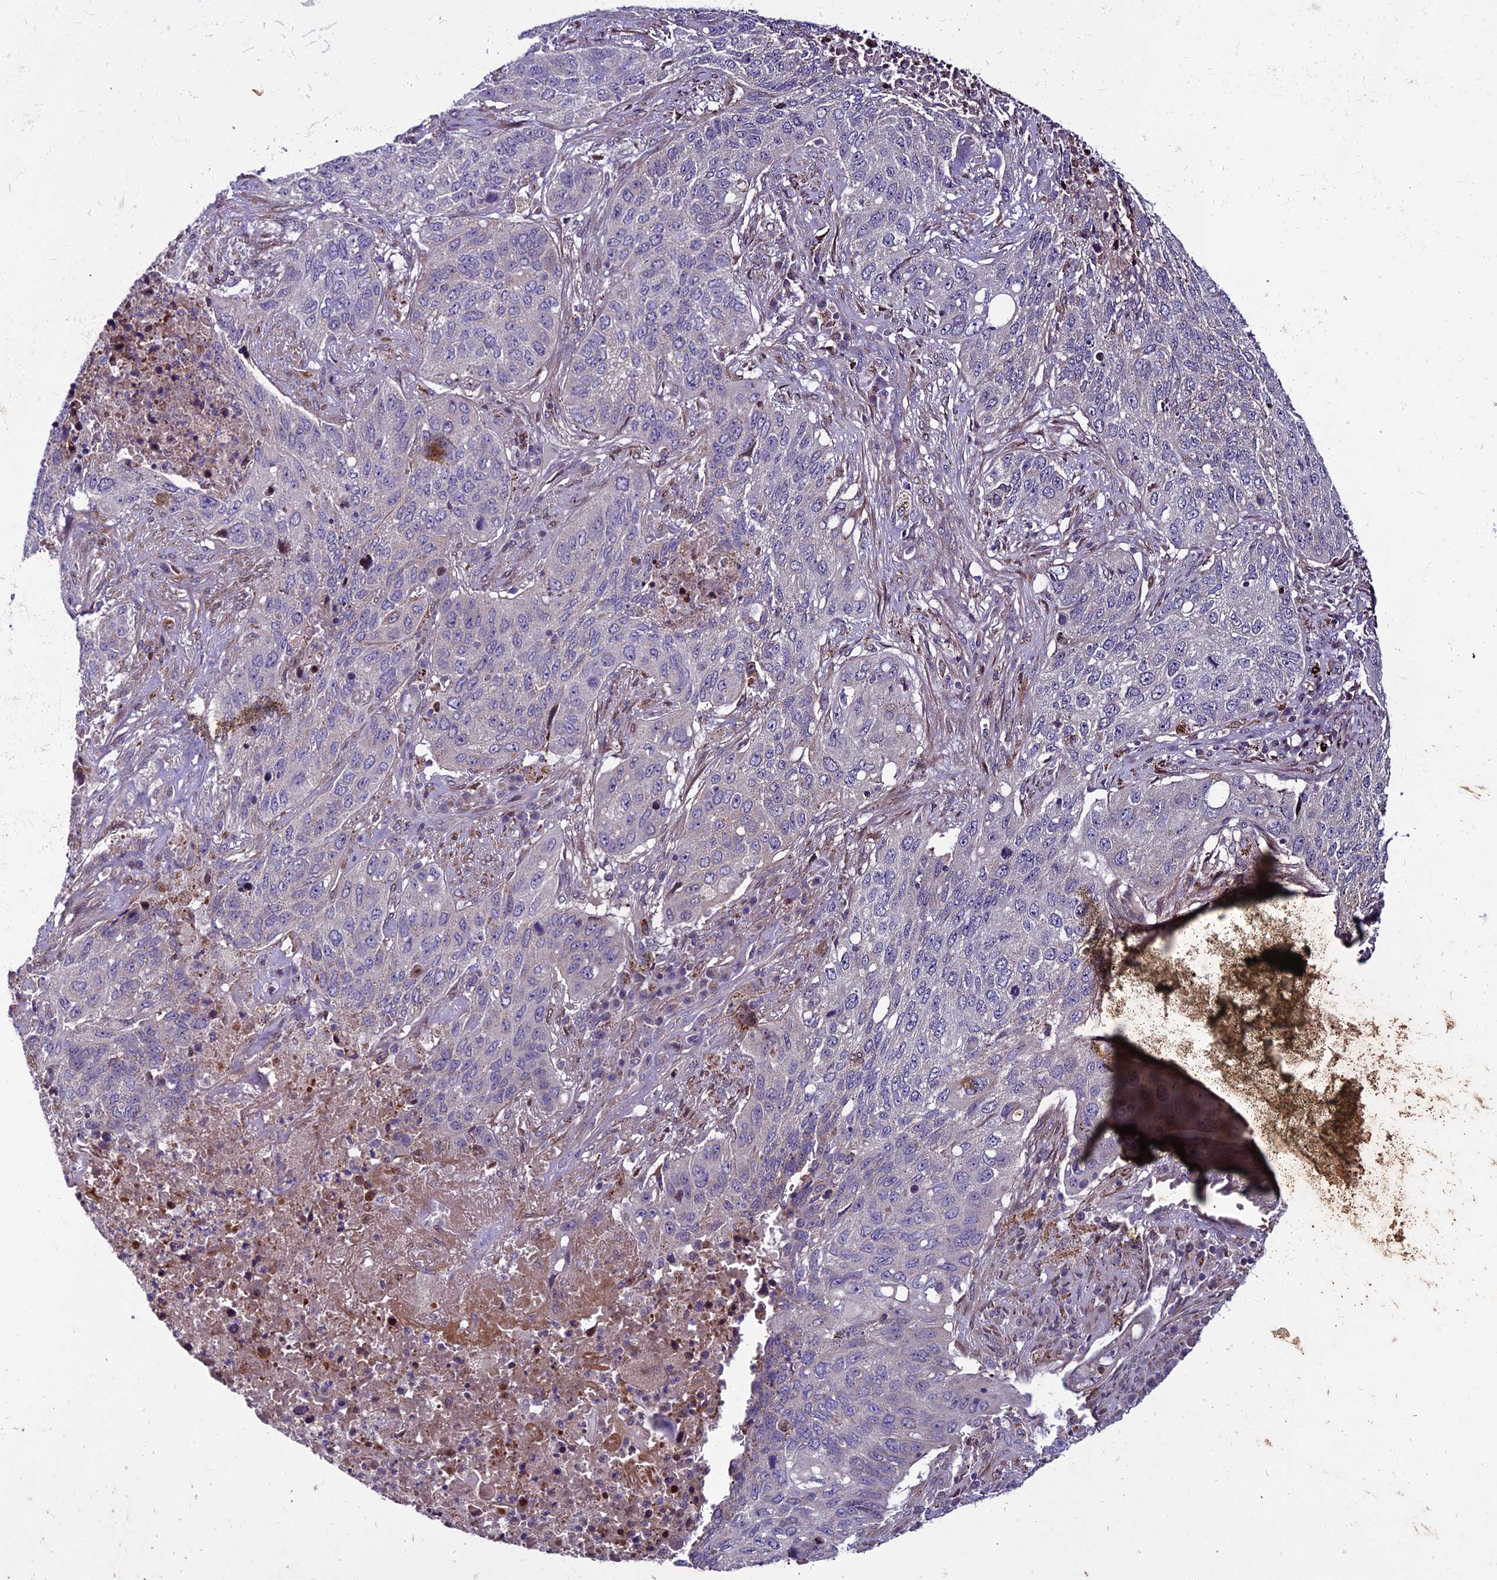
{"staining": {"intensity": "negative", "quantity": "none", "location": "none"}, "tissue": "lung cancer", "cell_type": "Tumor cells", "image_type": "cancer", "snomed": [{"axis": "morphology", "description": "Squamous cell carcinoma, NOS"}, {"axis": "topography", "description": "Lung"}], "caption": "Photomicrograph shows no significant protein expression in tumor cells of squamous cell carcinoma (lung).", "gene": "MIEF2", "patient": {"sex": "female", "age": 63}}